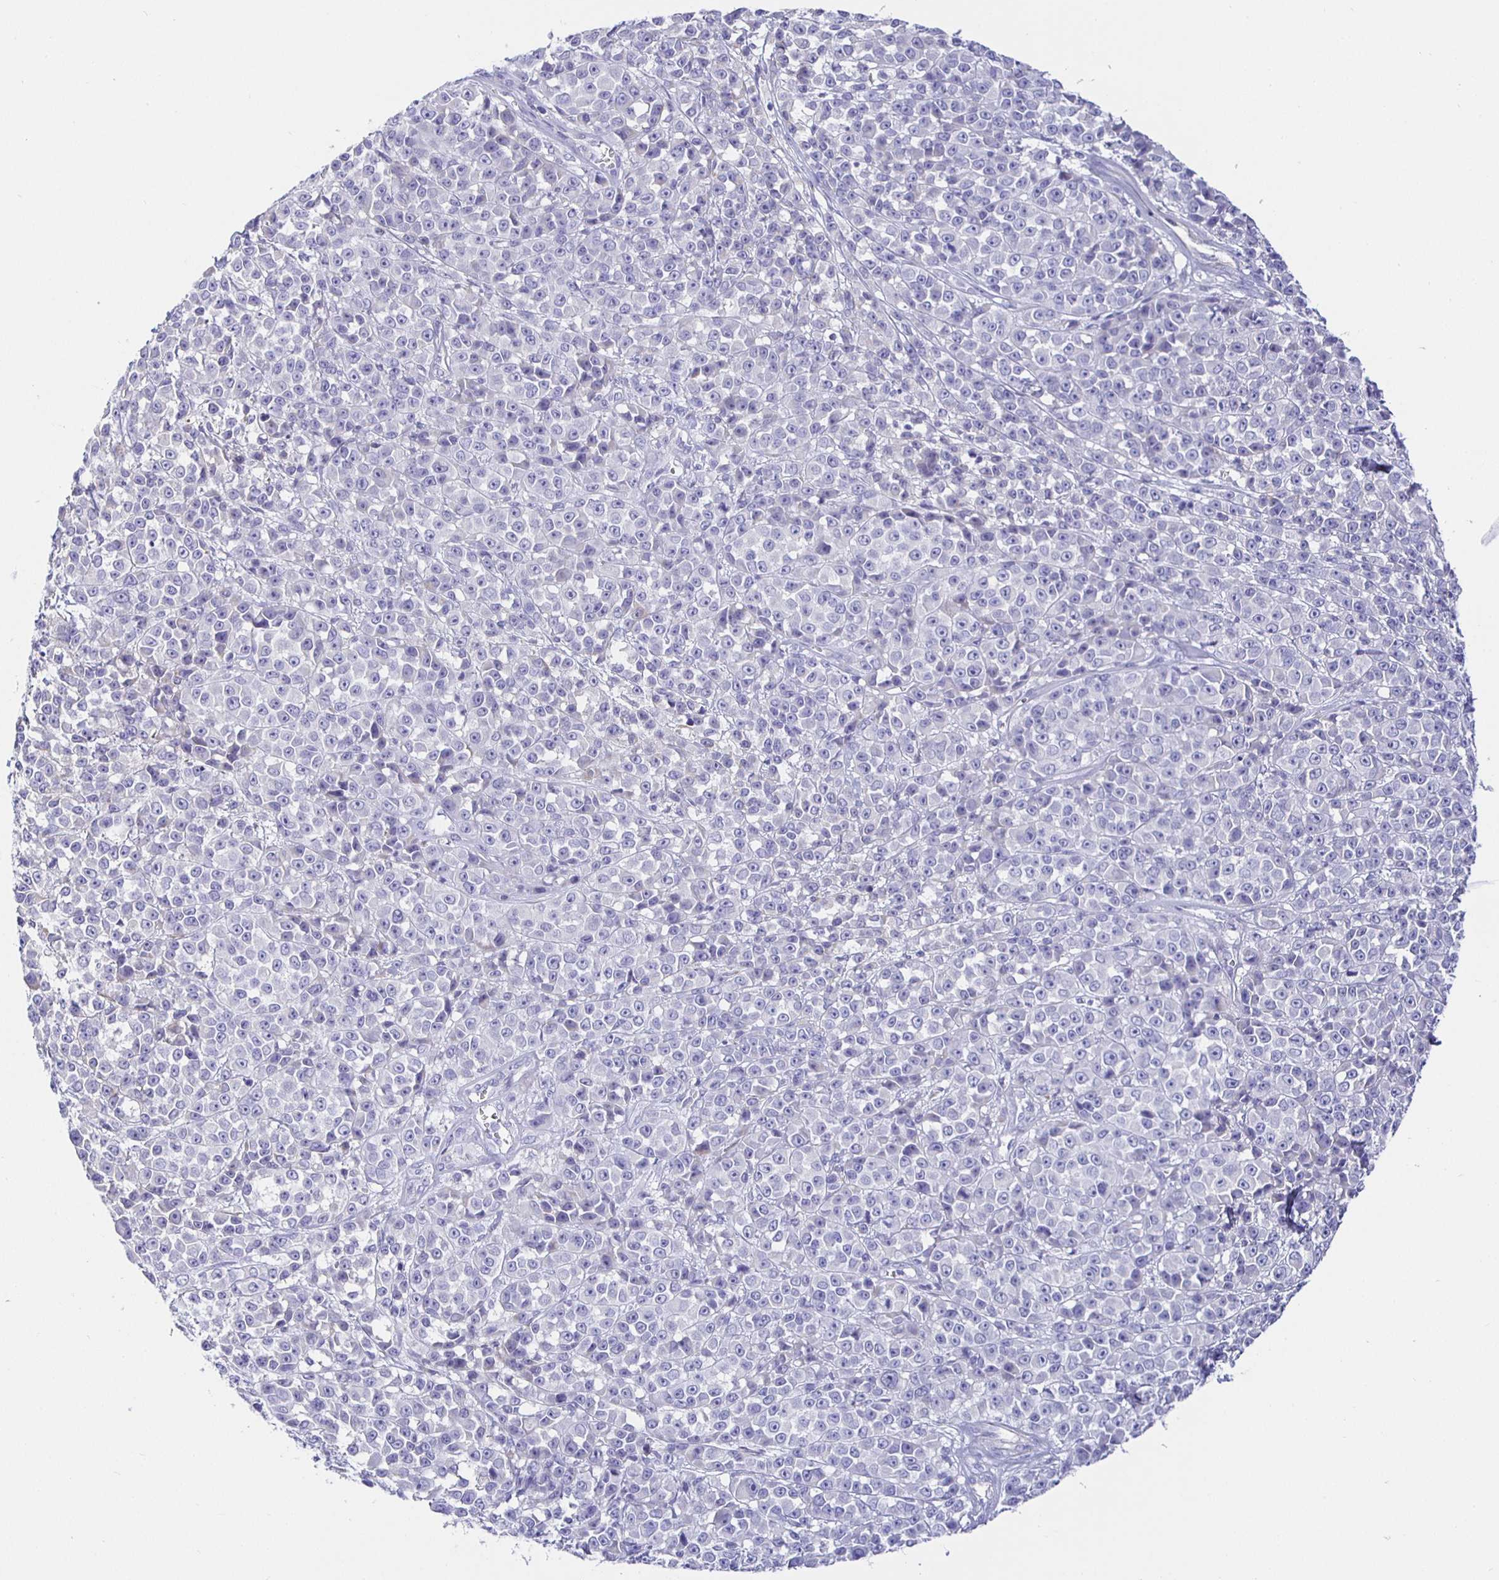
{"staining": {"intensity": "negative", "quantity": "none", "location": "none"}, "tissue": "melanoma", "cell_type": "Tumor cells", "image_type": "cancer", "snomed": [{"axis": "morphology", "description": "Malignant melanoma, NOS"}, {"axis": "topography", "description": "Skin"}, {"axis": "topography", "description": "Skin of back"}], "caption": "This micrograph is of melanoma stained with immunohistochemistry to label a protein in brown with the nuclei are counter-stained blue. There is no expression in tumor cells.", "gene": "HSPA4L", "patient": {"sex": "male", "age": 91}}